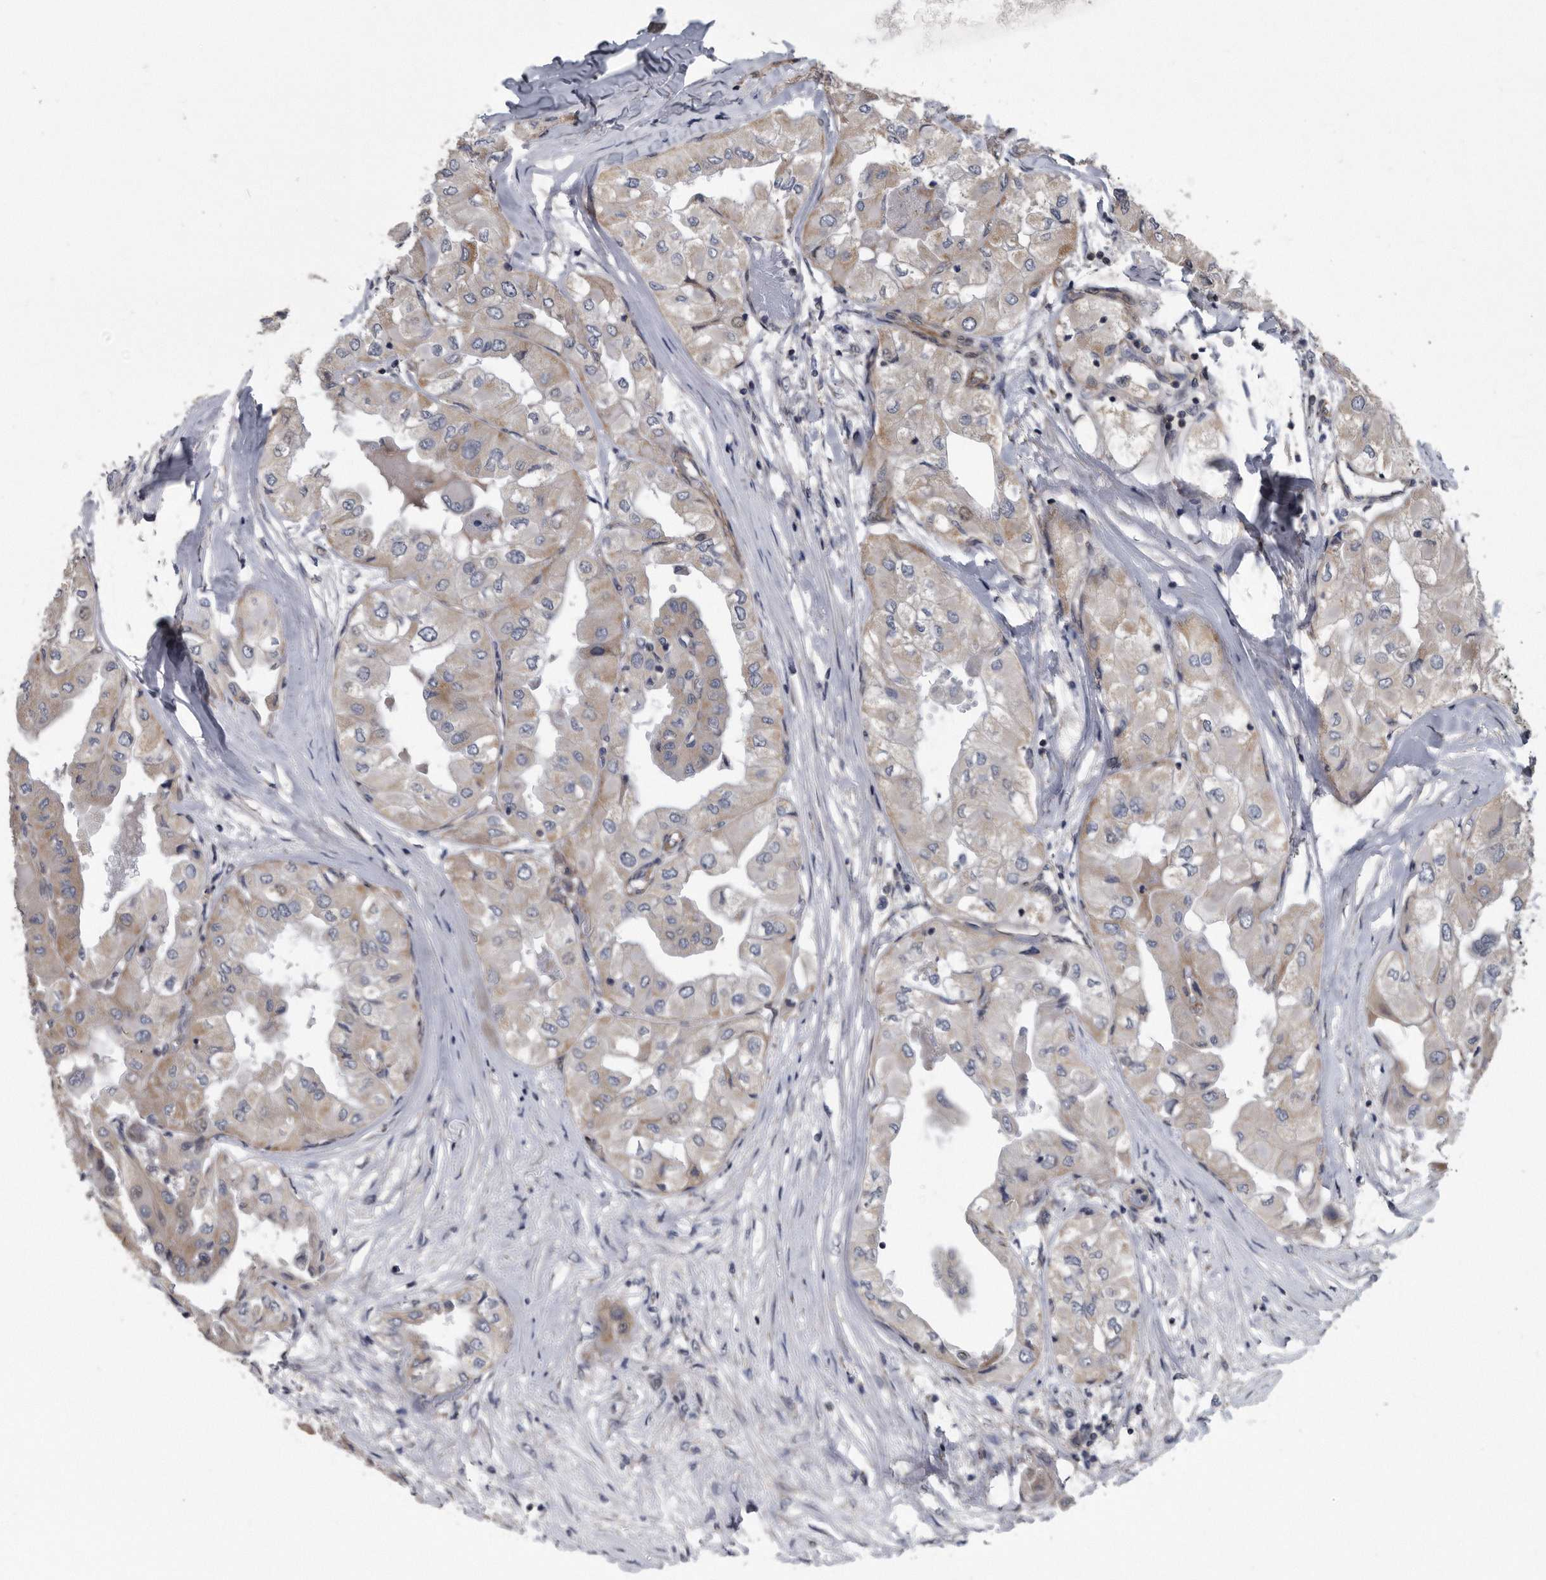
{"staining": {"intensity": "weak", "quantity": "25%-75%", "location": "cytoplasmic/membranous"}, "tissue": "thyroid cancer", "cell_type": "Tumor cells", "image_type": "cancer", "snomed": [{"axis": "morphology", "description": "Papillary adenocarcinoma, NOS"}, {"axis": "topography", "description": "Thyroid gland"}], "caption": "DAB immunohistochemical staining of human thyroid cancer displays weak cytoplasmic/membranous protein staining in approximately 25%-75% of tumor cells.", "gene": "ARMCX1", "patient": {"sex": "female", "age": 59}}